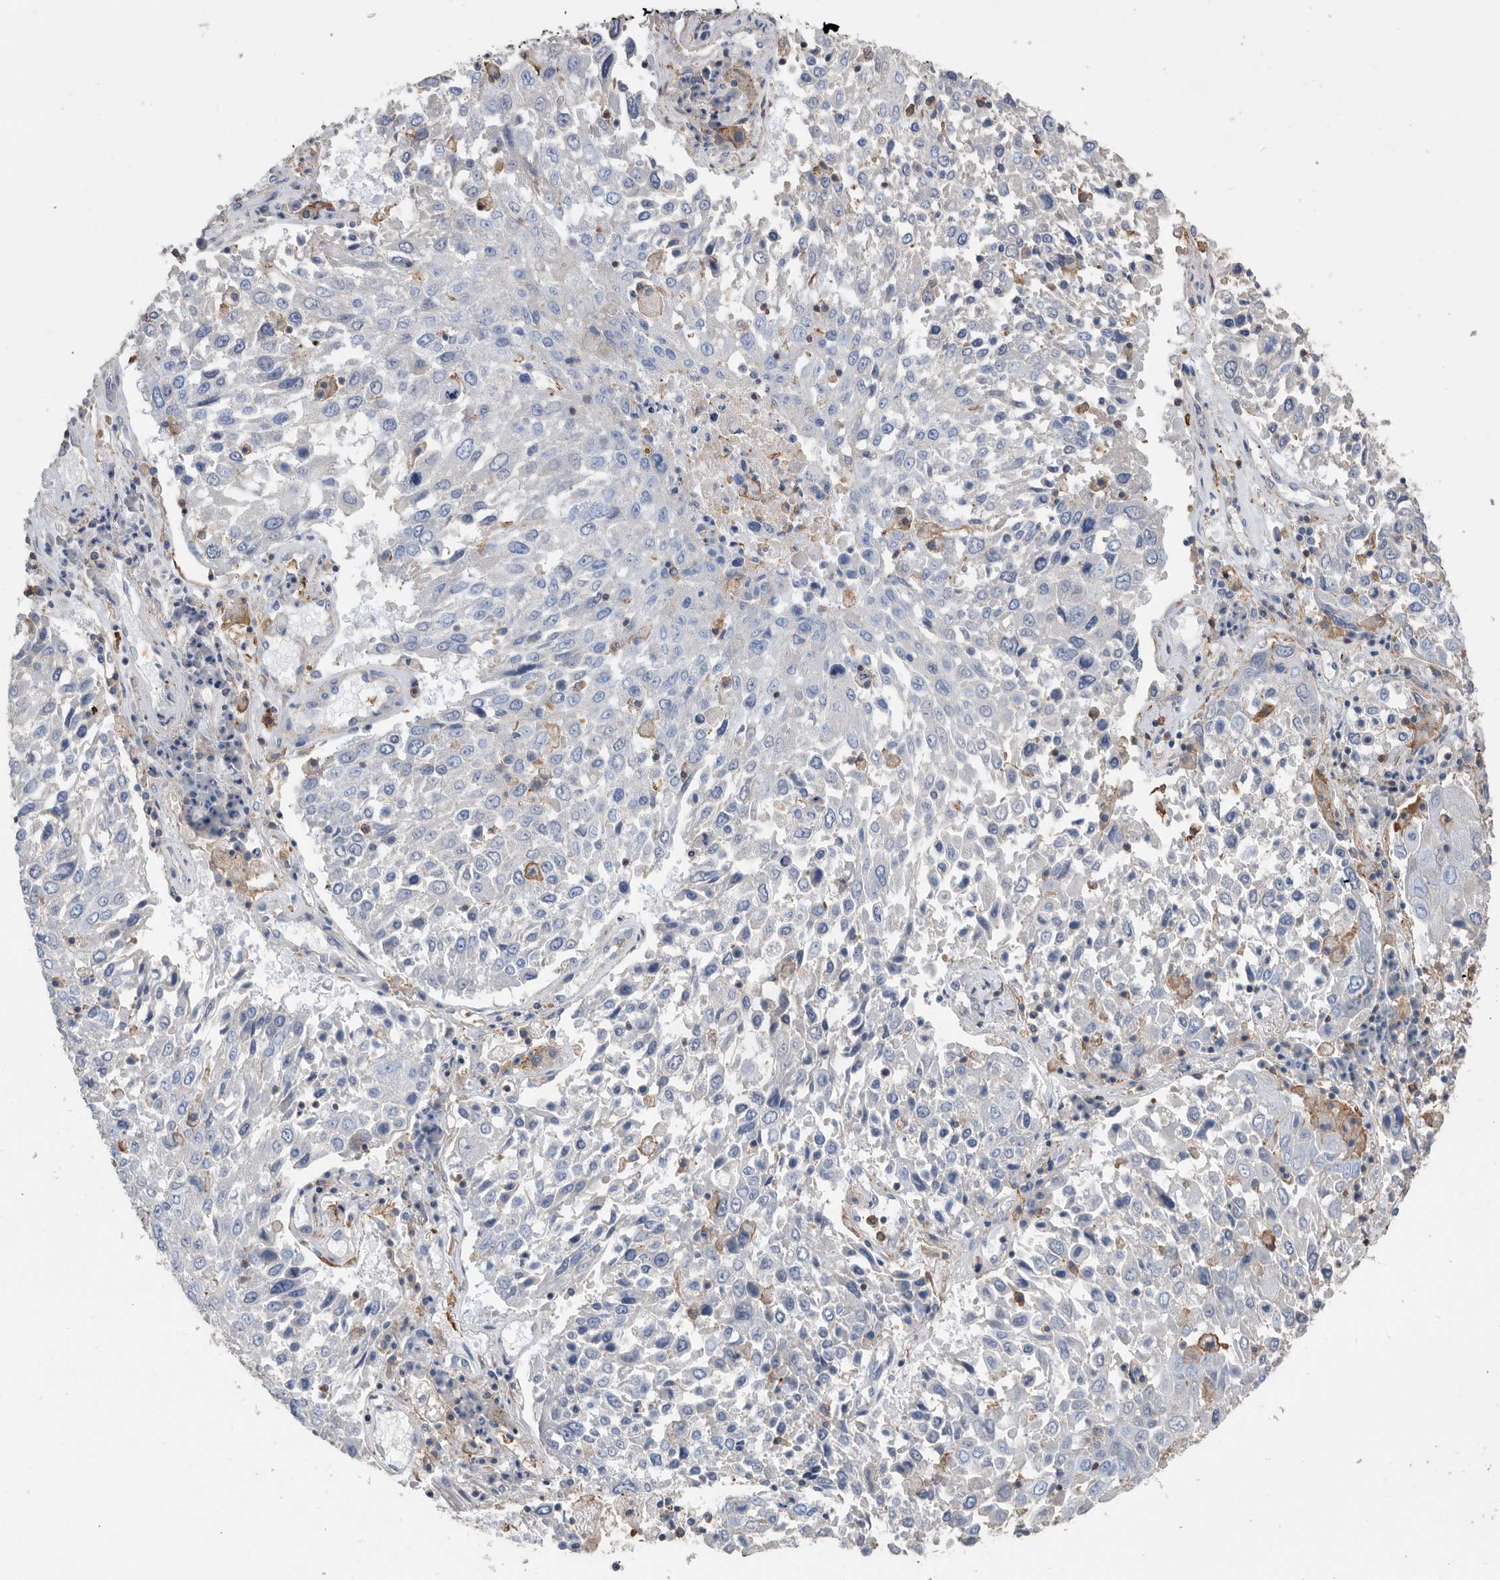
{"staining": {"intensity": "negative", "quantity": "none", "location": "none"}, "tissue": "lung cancer", "cell_type": "Tumor cells", "image_type": "cancer", "snomed": [{"axis": "morphology", "description": "Squamous cell carcinoma, NOS"}, {"axis": "topography", "description": "Lung"}], "caption": "Immunohistochemistry of squamous cell carcinoma (lung) demonstrates no staining in tumor cells.", "gene": "MS4A4A", "patient": {"sex": "male", "age": 65}}